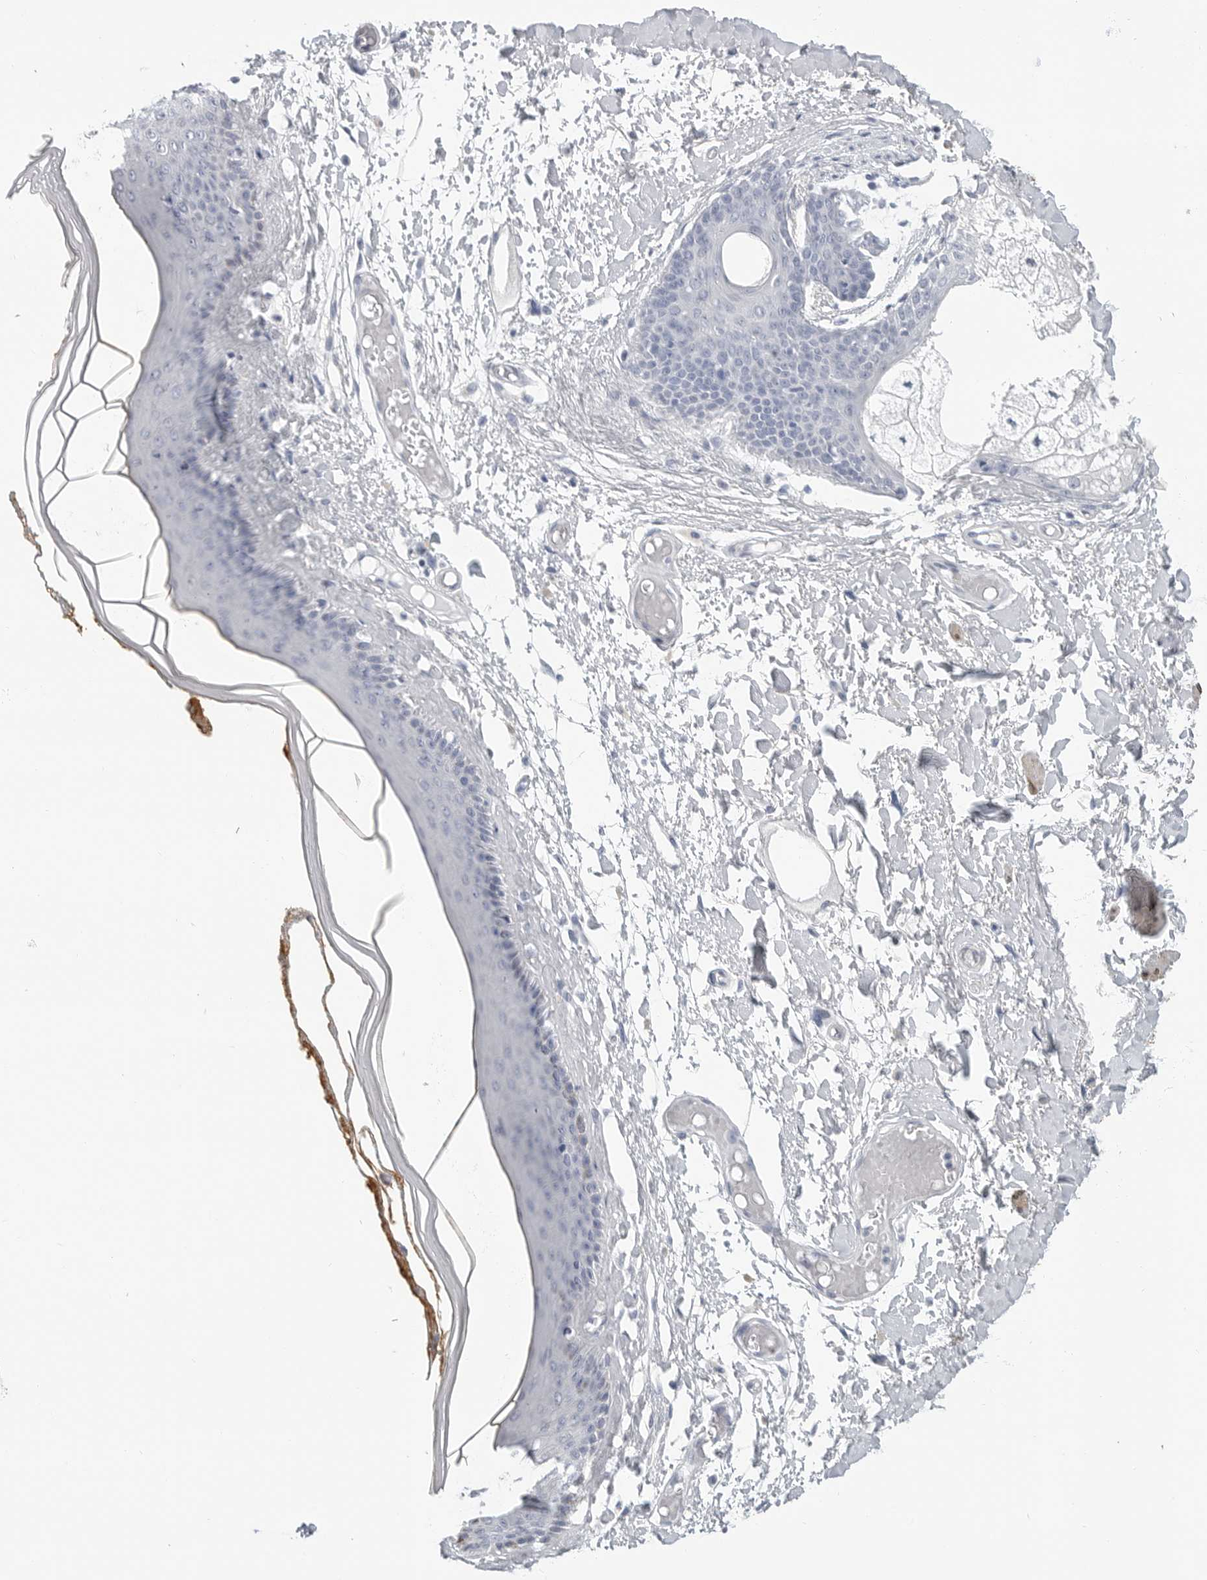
{"staining": {"intensity": "negative", "quantity": "none", "location": "none"}, "tissue": "skin", "cell_type": "Epidermal cells", "image_type": "normal", "snomed": [{"axis": "morphology", "description": "Normal tissue, NOS"}, {"axis": "topography", "description": "Vulva"}], "caption": "Immunohistochemistry of unremarkable human skin shows no positivity in epidermal cells.", "gene": "PLN", "patient": {"sex": "female", "age": 73}}